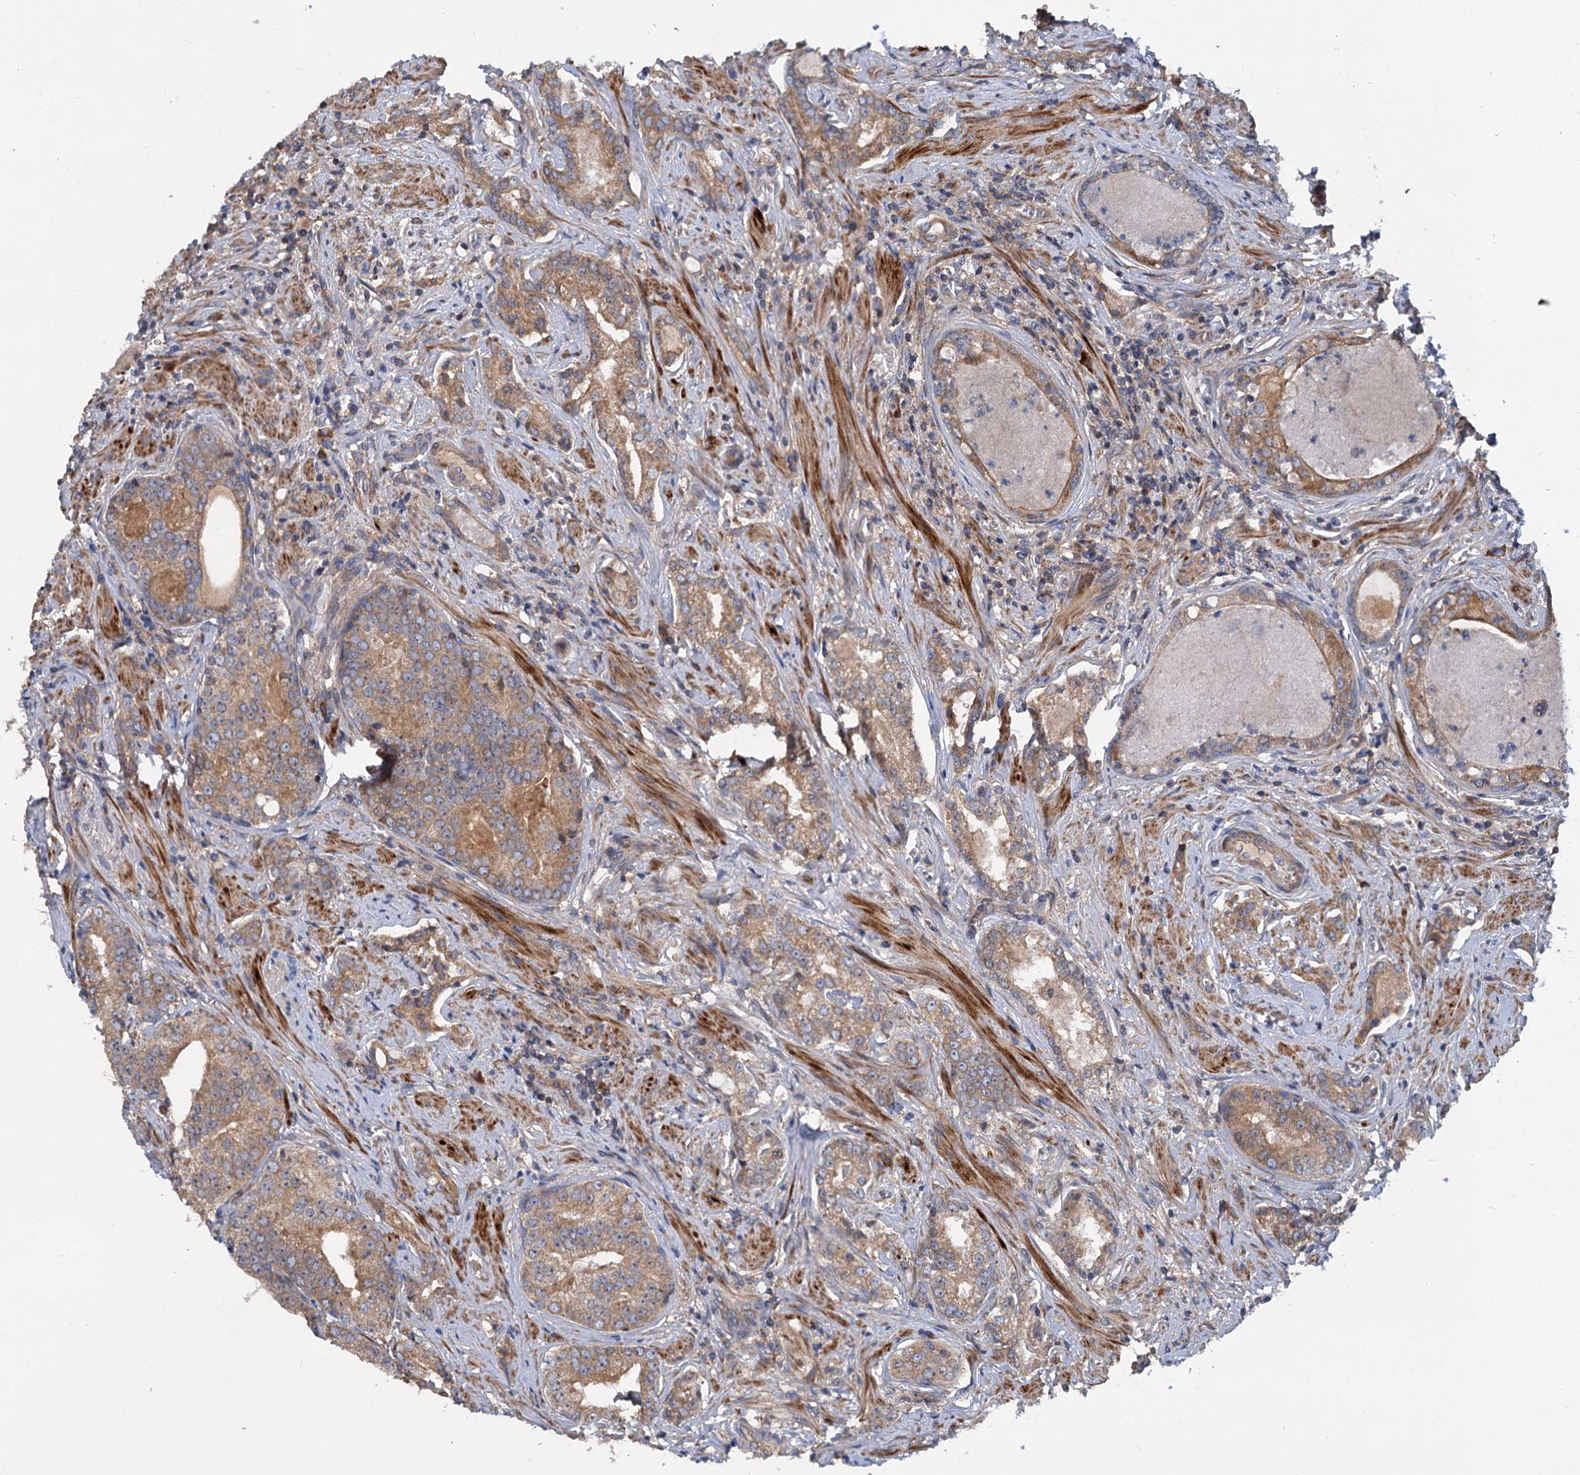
{"staining": {"intensity": "moderate", "quantity": ">75%", "location": "cytoplasmic/membranous"}, "tissue": "prostate cancer", "cell_type": "Tumor cells", "image_type": "cancer", "snomed": [{"axis": "morphology", "description": "Adenocarcinoma, High grade"}, {"axis": "topography", "description": "Prostate"}], "caption": "Immunohistochemical staining of prostate cancer (adenocarcinoma (high-grade)) displays medium levels of moderate cytoplasmic/membranous protein positivity in approximately >75% of tumor cells.", "gene": "ALKBH7", "patient": {"sex": "male", "age": 58}}